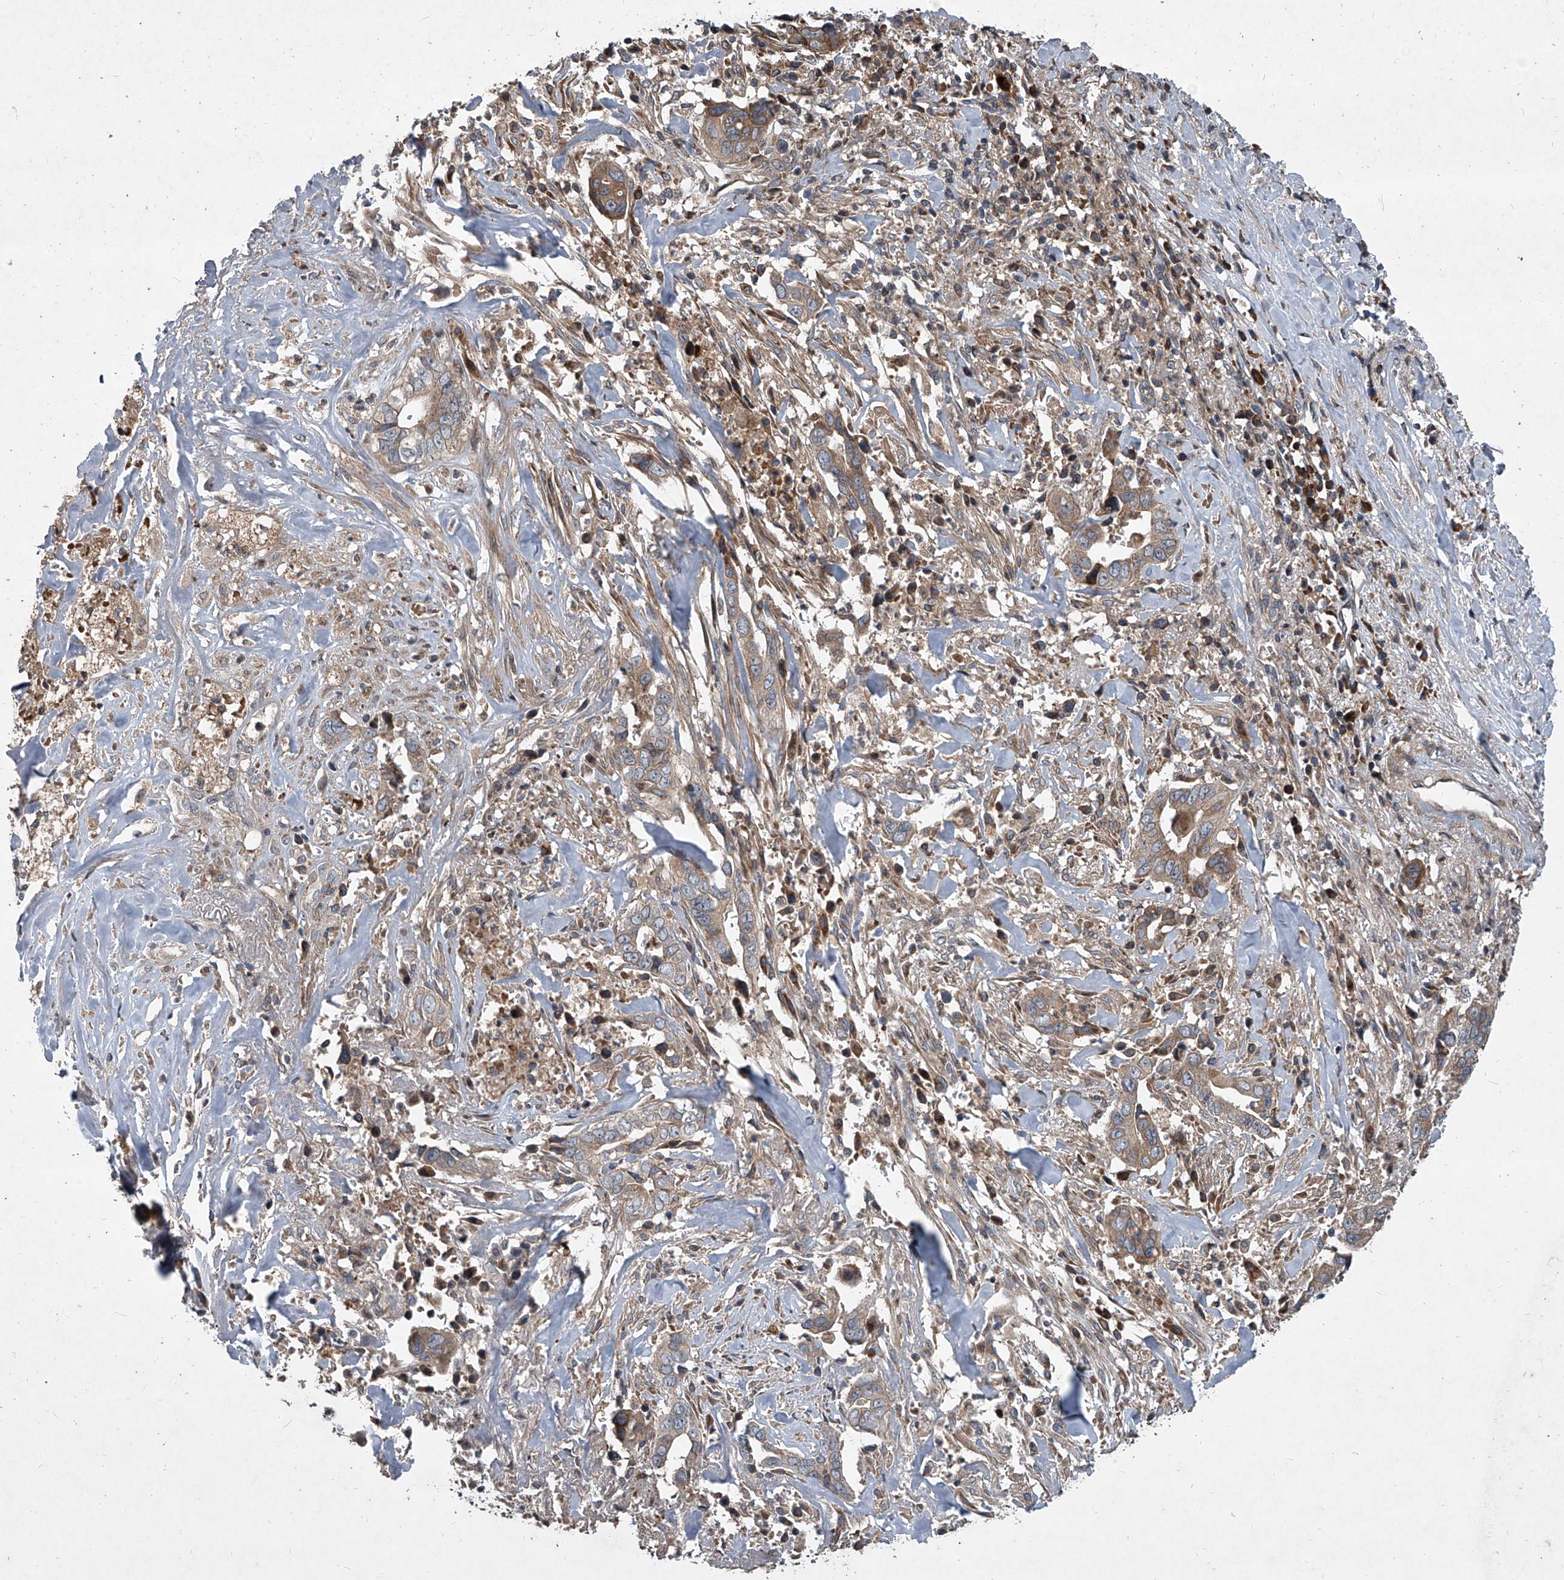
{"staining": {"intensity": "weak", "quantity": ">75%", "location": "cytoplasmic/membranous"}, "tissue": "liver cancer", "cell_type": "Tumor cells", "image_type": "cancer", "snomed": [{"axis": "morphology", "description": "Cholangiocarcinoma"}, {"axis": "topography", "description": "Liver"}], "caption": "Weak cytoplasmic/membranous protein expression is appreciated in about >75% of tumor cells in liver cholangiocarcinoma. The protein is shown in brown color, while the nuclei are stained blue.", "gene": "EVA1C", "patient": {"sex": "female", "age": 79}}